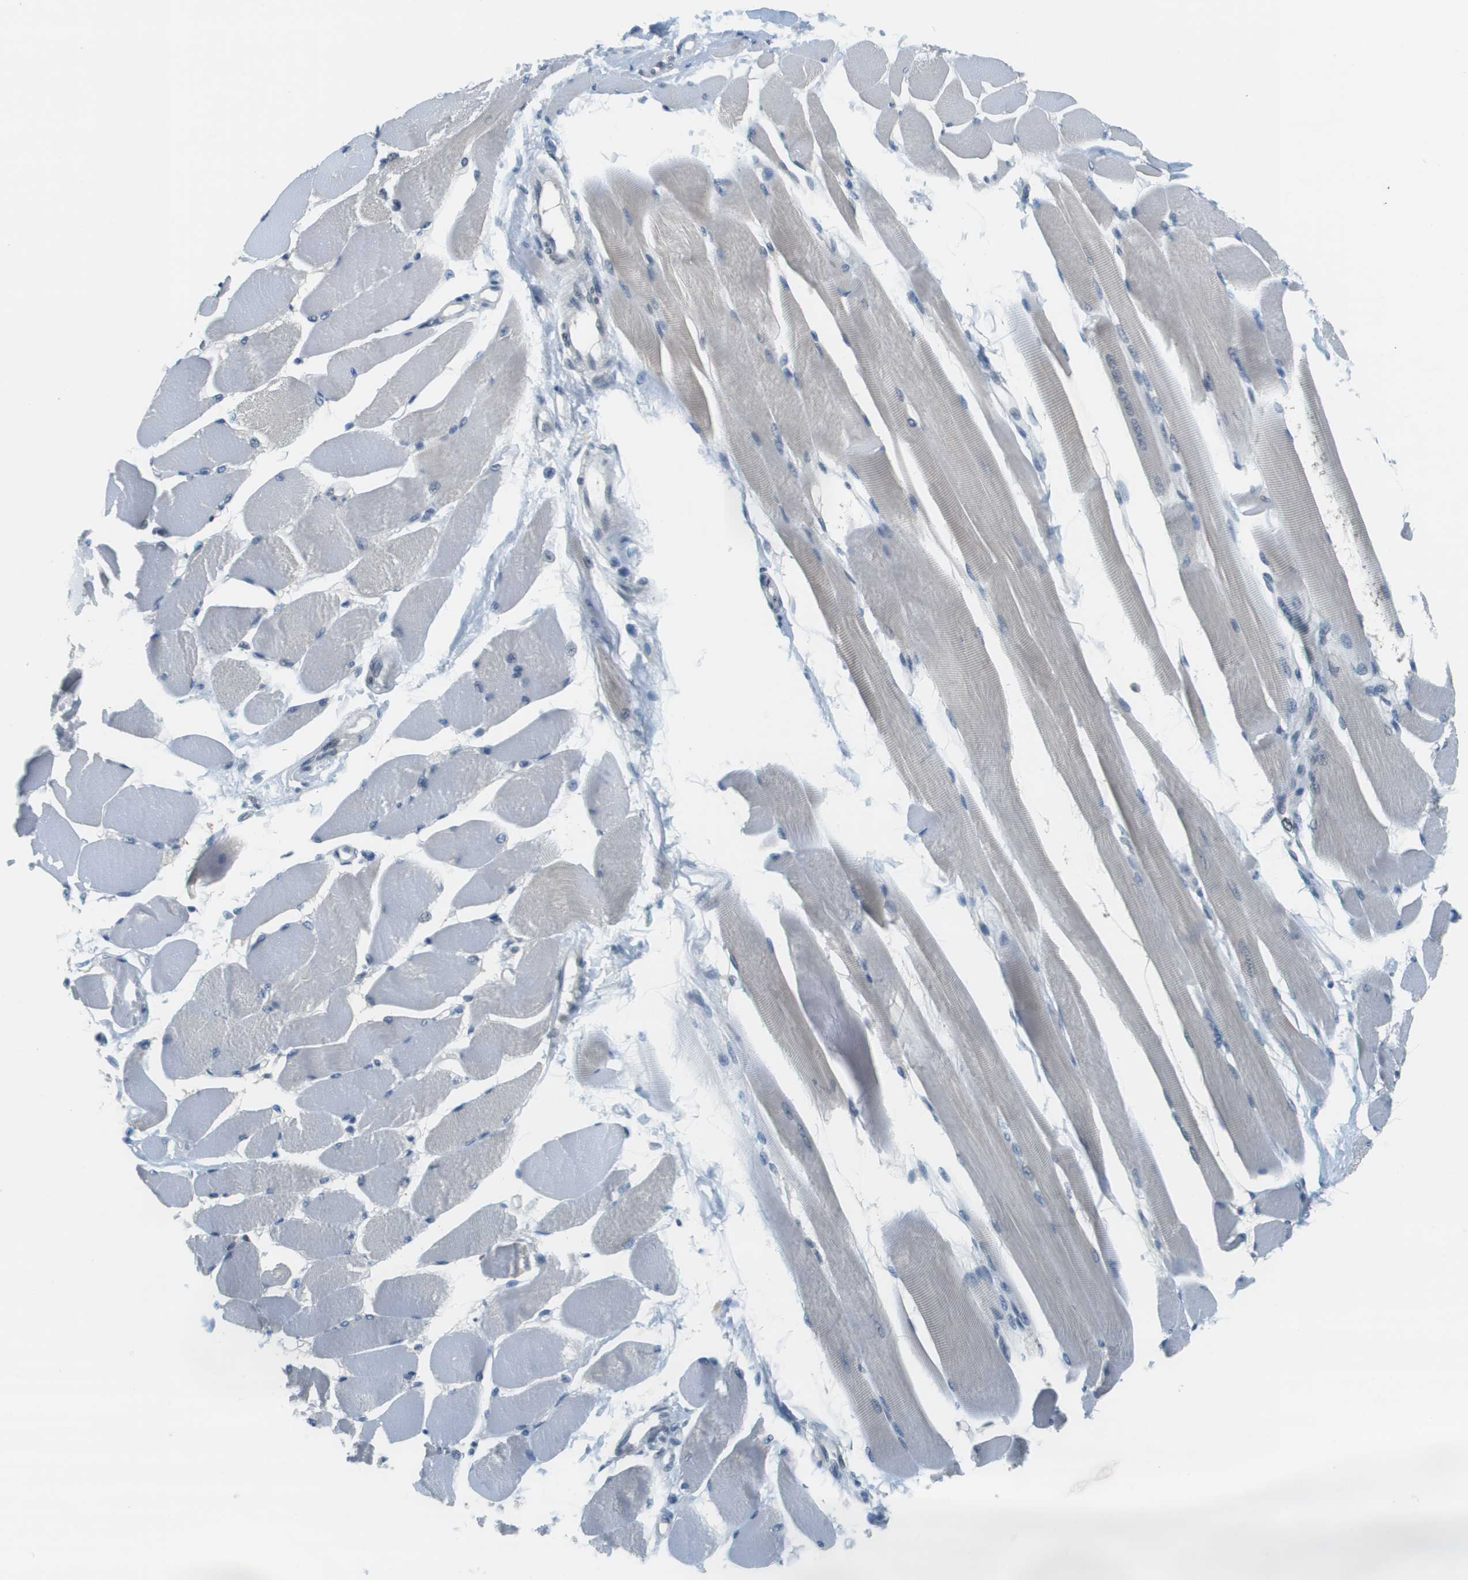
{"staining": {"intensity": "negative", "quantity": "none", "location": "none"}, "tissue": "skeletal muscle", "cell_type": "Myocytes", "image_type": "normal", "snomed": [{"axis": "morphology", "description": "Normal tissue, NOS"}, {"axis": "topography", "description": "Skeletal muscle"}, {"axis": "topography", "description": "Peripheral nerve tissue"}], "caption": "High magnification brightfield microscopy of unremarkable skeletal muscle stained with DAB (3,3'-diaminobenzidine) (brown) and counterstained with hematoxylin (blue): myocytes show no significant positivity. (Stains: DAB immunohistochemistry (IHC) with hematoxylin counter stain, Microscopy: brightfield microscopy at high magnification).", "gene": "CBX5", "patient": {"sex": "female", "age": 84}}